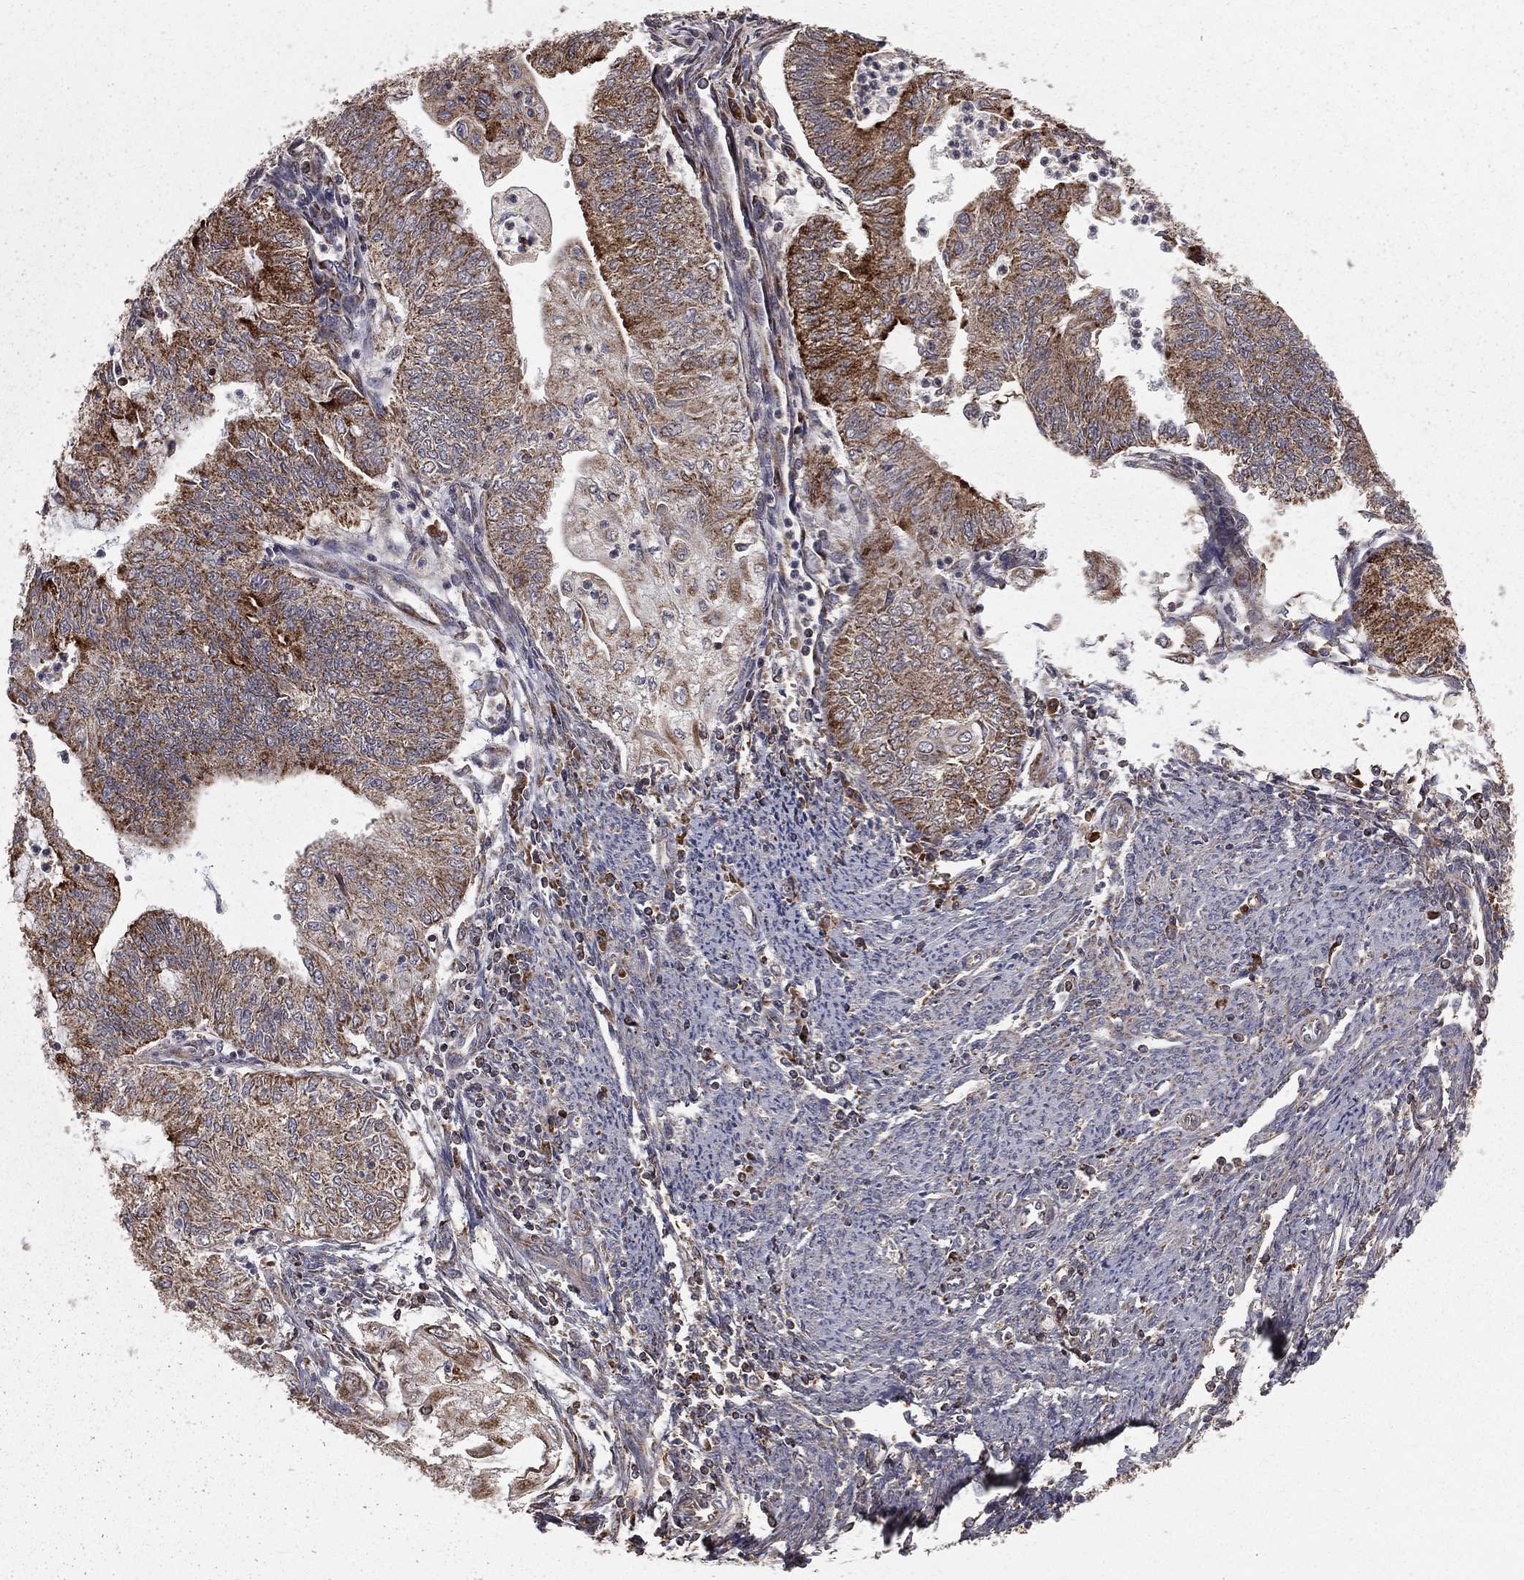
{"staining": {"intensity": "strong", "quantity": "25%-75%", "location": "cytoplasmic/membranous"}, "tissue": "endometrial cancer", "cell_type": "Tumor cells", "image_type": "cancer", "snomed": [{"axis": "morphology", "description": "Adenocarcinoma, NOS"}, {"axis": "topography", "description": "Endometrium"}], "caption": "A high amount of strong cytoplasmic/membranous staining is identified in approximately 25%-75% of tumor cells in endometrial adenocarcinoma tissue.", "gene": "OLFML1", "patient": {"sex": "female", "age": 59}}